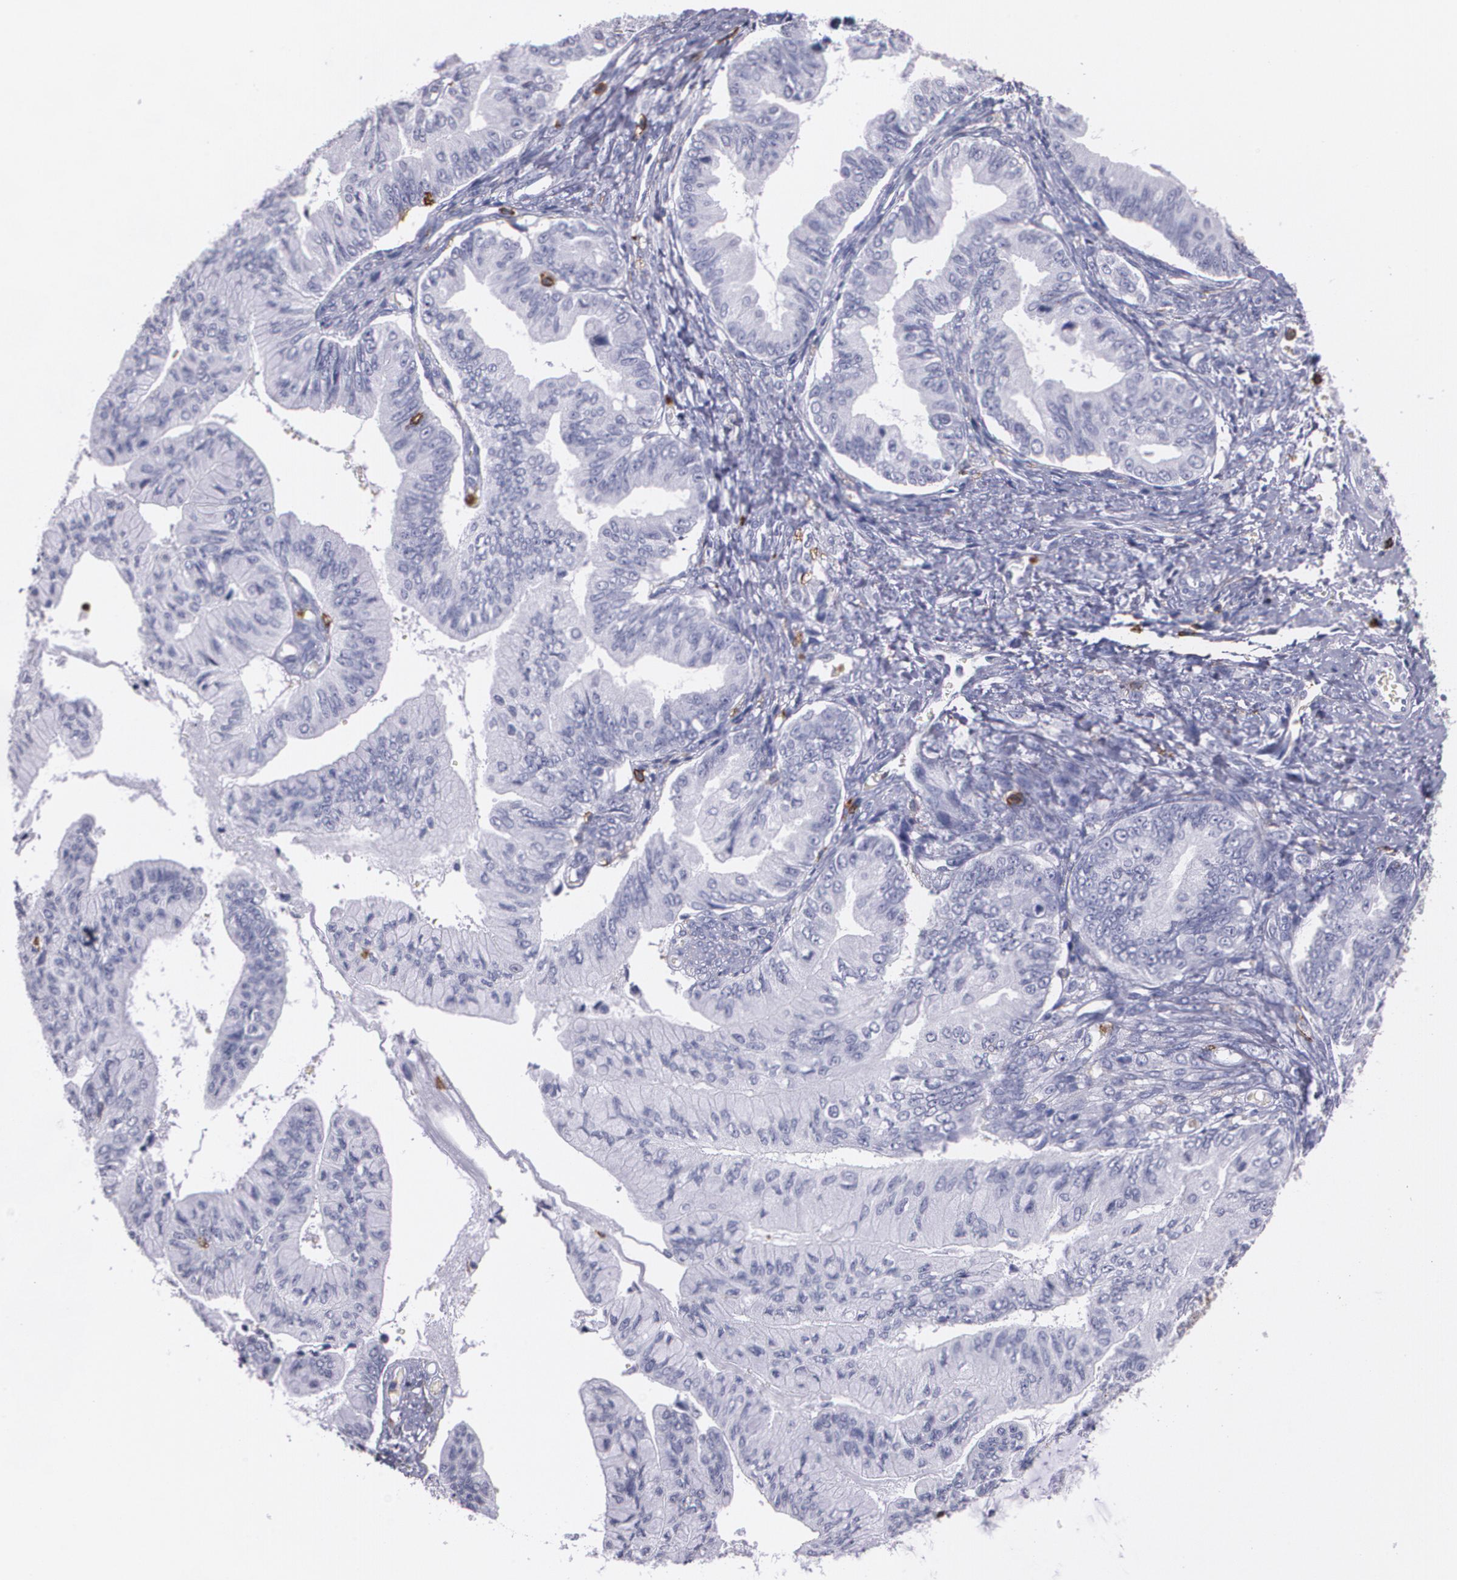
{"staining": {"intensity": "negative", "quantity": "none", "location": "none"}, "tissue": "ovarian cancer", "cell_type": "Tumor cells", "image_type": "cancer", "snomed": [{"axis": "morphology", "description": "Cystadenocarcinoma, mucinous, NOS"}, {"axis": "topography", "description": "Ovary"}], "caption": "A micrograph of human mucinous cystadenocarcinoma (ovarian) is negative for staining in tumor cells. (Immunohistochemistry, brightfield microscopy, high magnification).", "gene": "PTPRC", "patient": {"sex": "female", "age": 36}}